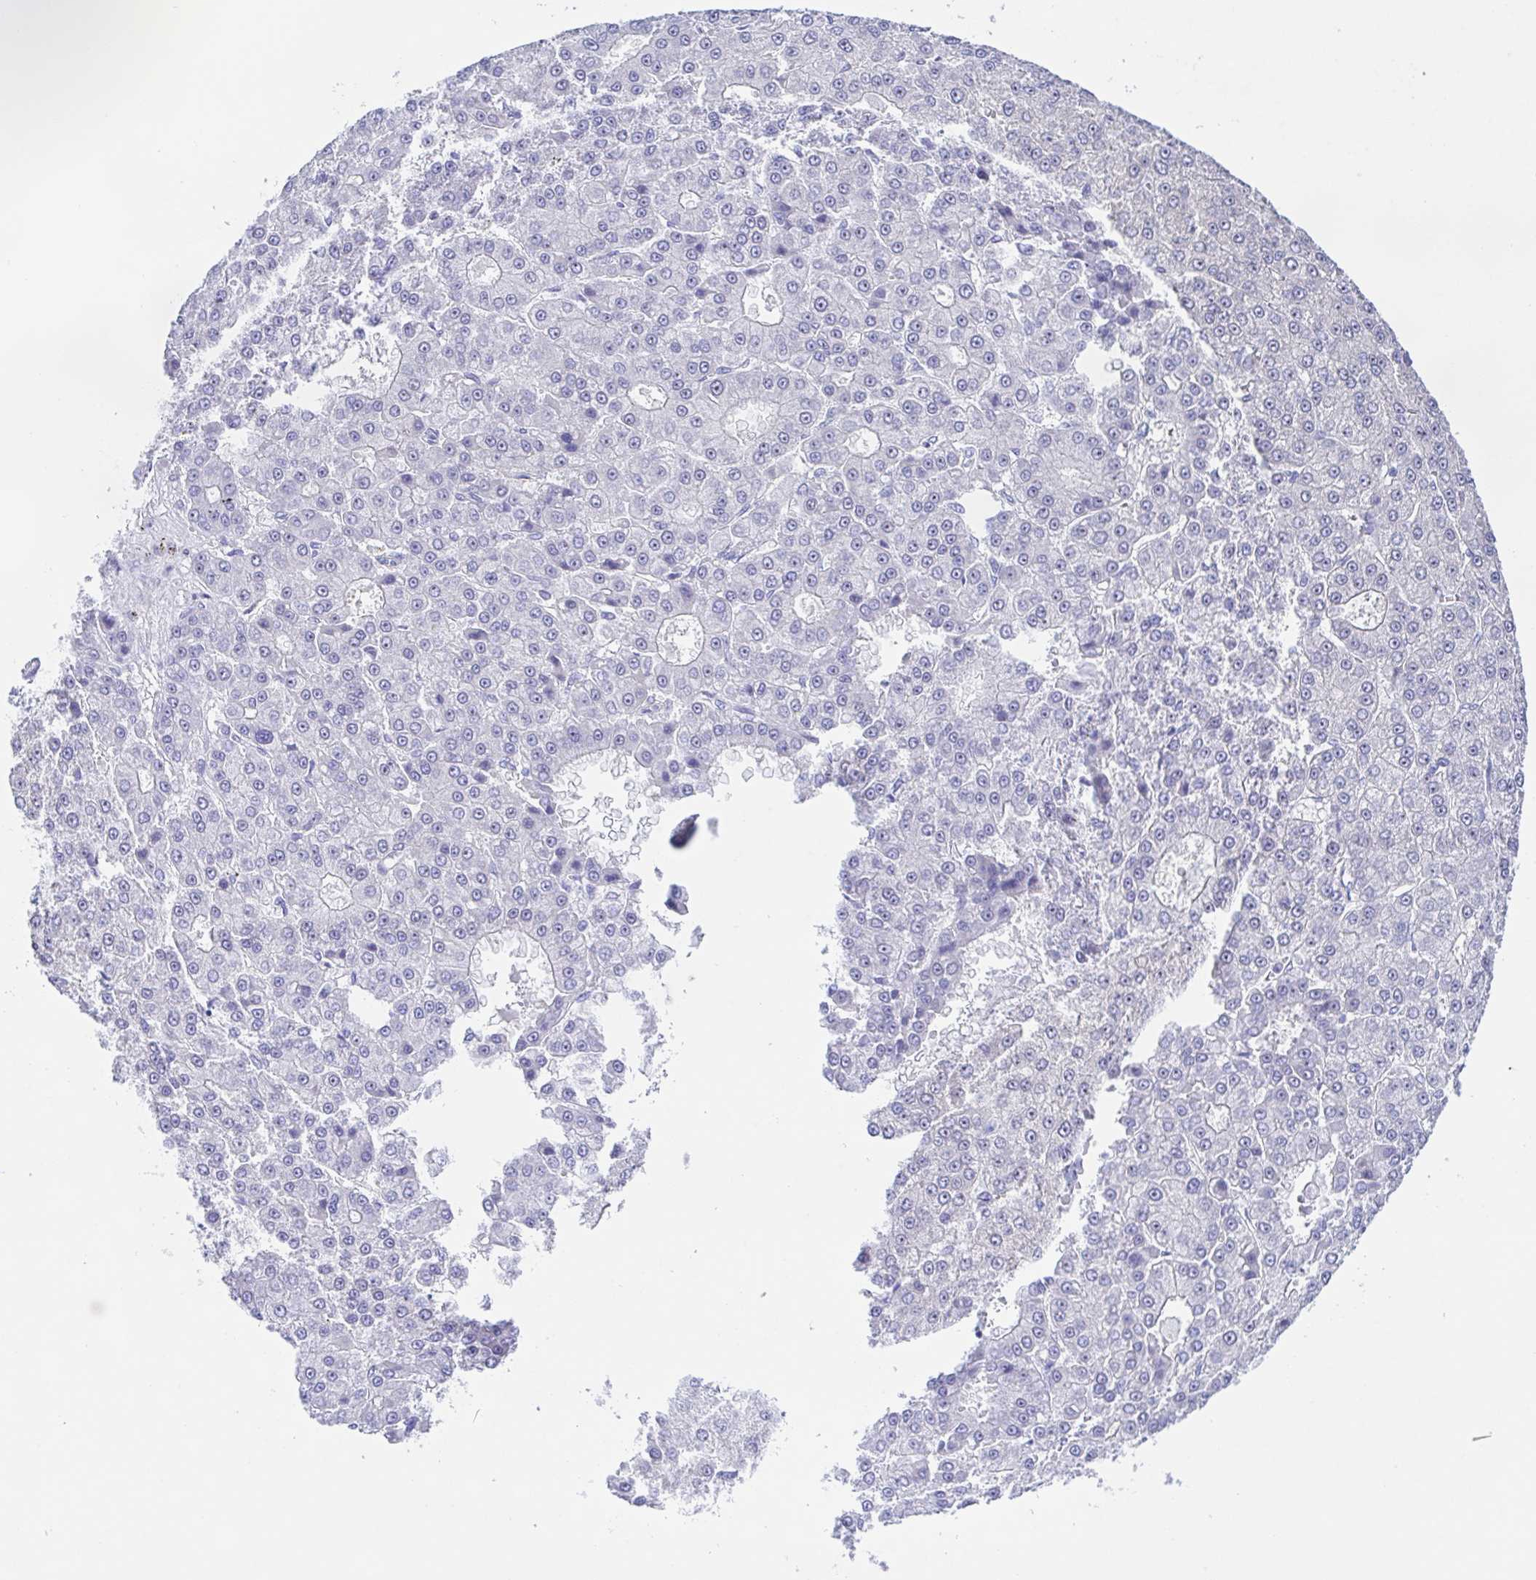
{"staining": {"intensity": "negative", "quantity": "none", "location": "none"}, "tissue": "liver cancer", "cell_type": "Tumor cells", "image_type": "cancer", "snomed": [{"axis": "morphology", "description": "Carcinoma, Hepatocellular, NOS"}, {"axis": "topography", "description": "Liver"}], "caption": "The histopathology image exhibits no significant expression in tumor cells of liver cancer (hepatocellular carcinoma).", "gene": "MUCL3", "patient": {"sex": "male", "age": 70}}